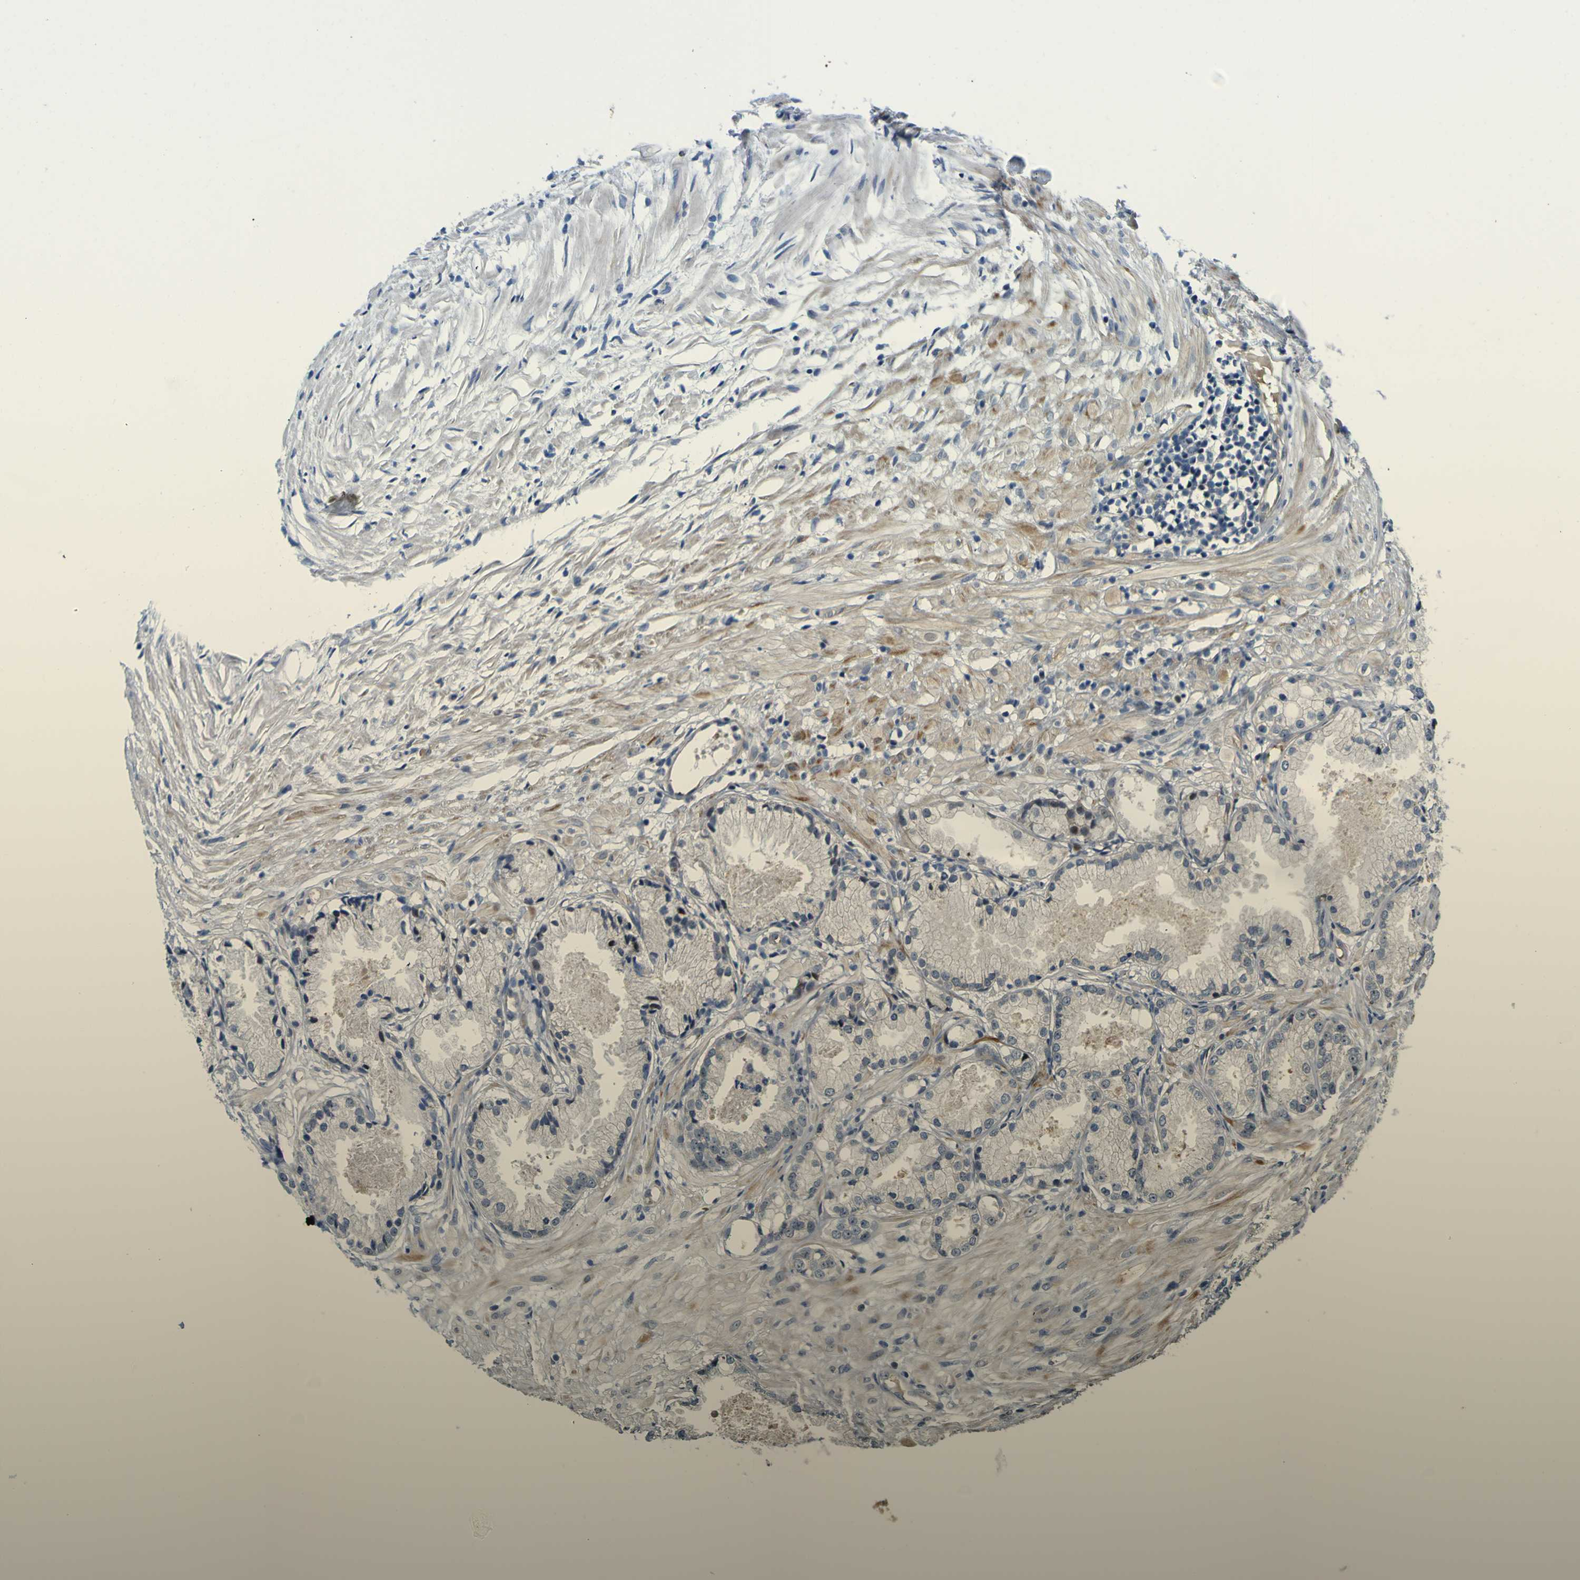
{"staining": {"intensity": "negative", "quantity": "none", "location": "none"}, "tissue": "prostate cancer", "cell_type": "Tumor cells", "image_type": "cancer", "snomed": [{"axis": "morphology", "description": "Adenocarcinoma, Low grade"}, {"axis": "topography", "description": "Prostate"}], "caption": "This is an IHC image of human prostate cancer. There is no expression in tumor cells.", "gene": "KDM7A", "patient": {"sex": "male", "age": 72}}